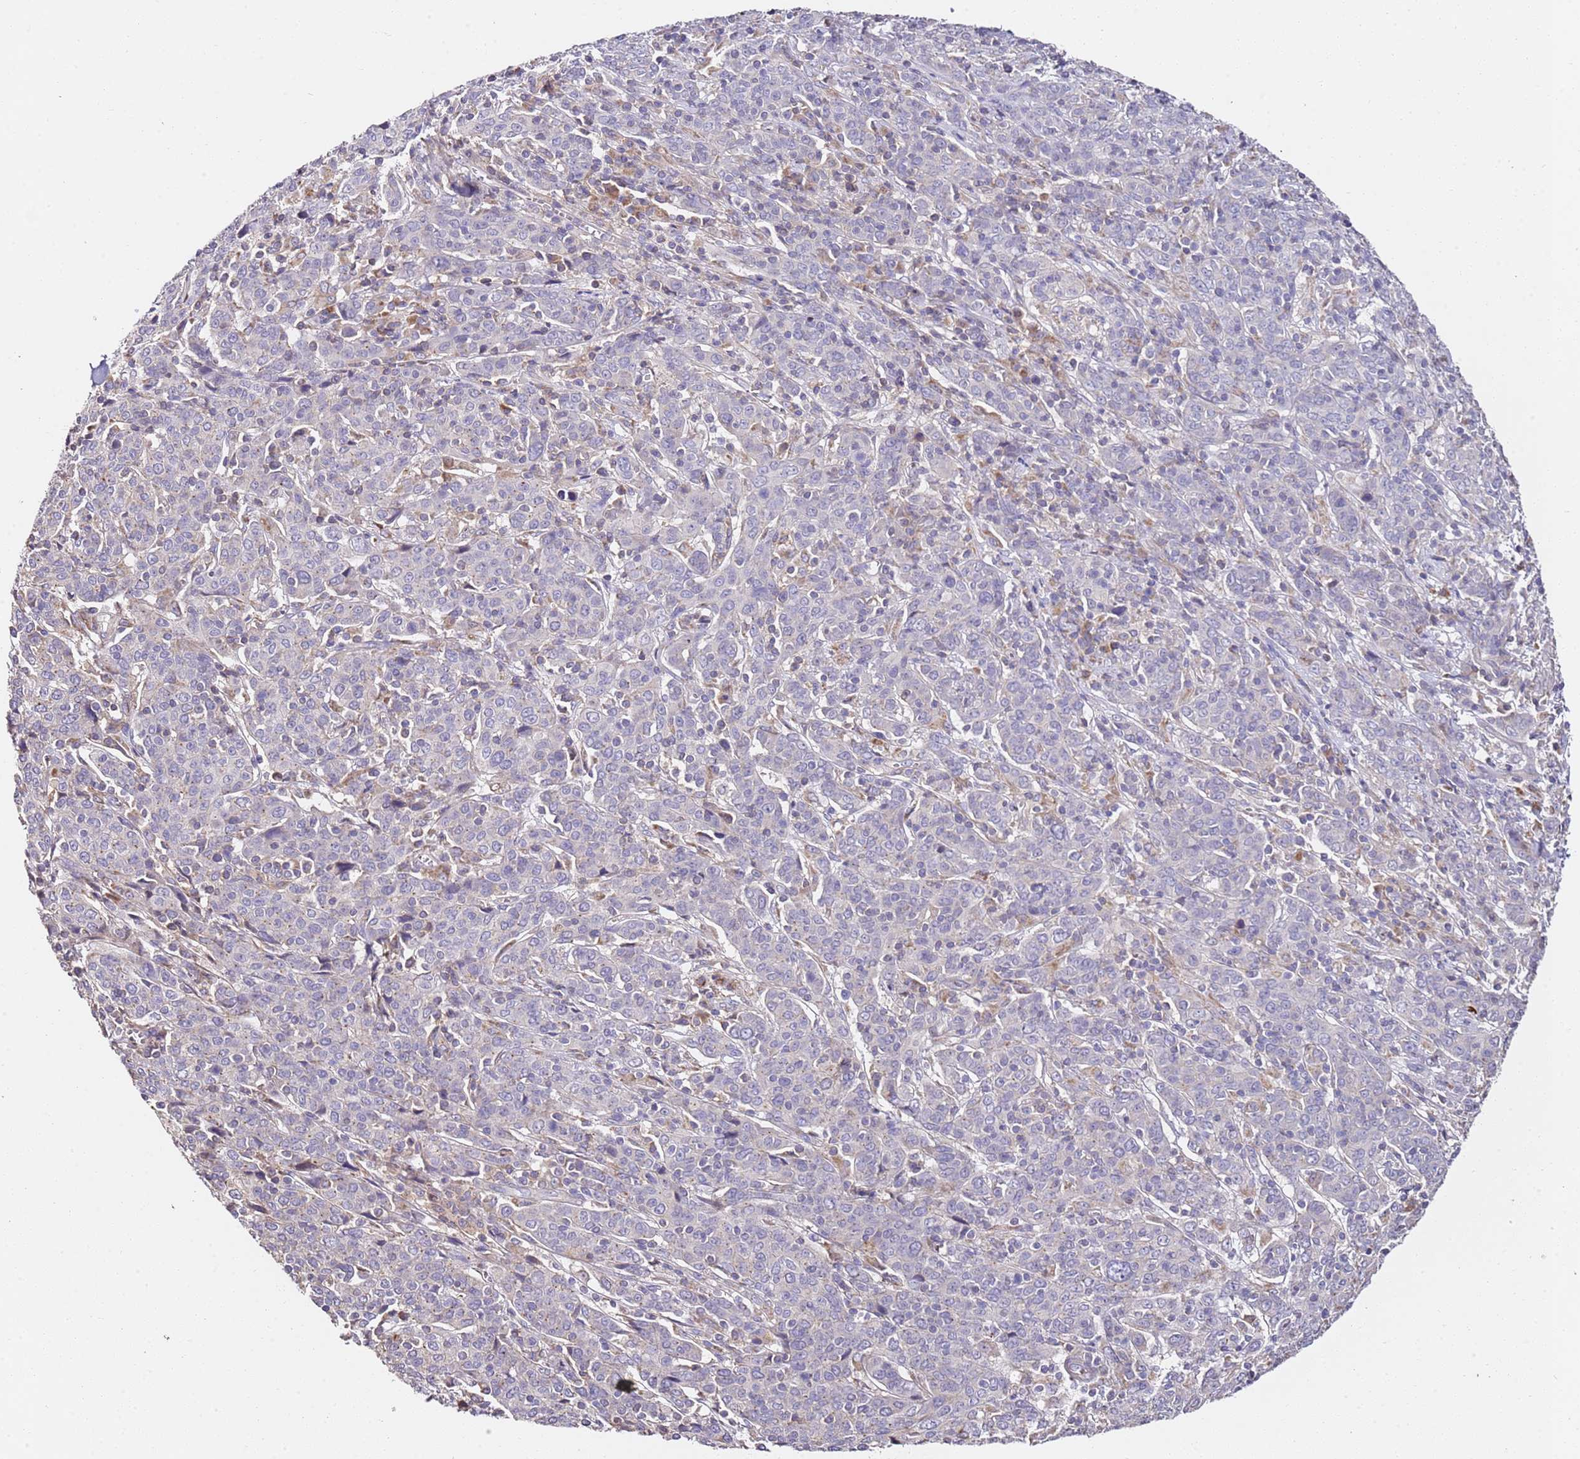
{"staining": {"intensity": "negative", "quantity": "none", "location": "none"}, "tissue": "cervical cancer", "cell_type": "Tumor cells", "image_type": "cancer", "snomed": [{"axis": "morphology", "description": "Squamous cell carcinoma, NOS"}, {"axis": "topography", "description": "Cervix"}], "caption": "Squamous cell carcinoma (cervical) was stained to show a protein in brown. There is no significant positivity in tumor cells. (DAB (3,3'-diaminobenzidine) immunohistochemistry, high magnification).", "gene": "OR2B11", "patient": {"sex": "female", "age": 67}}